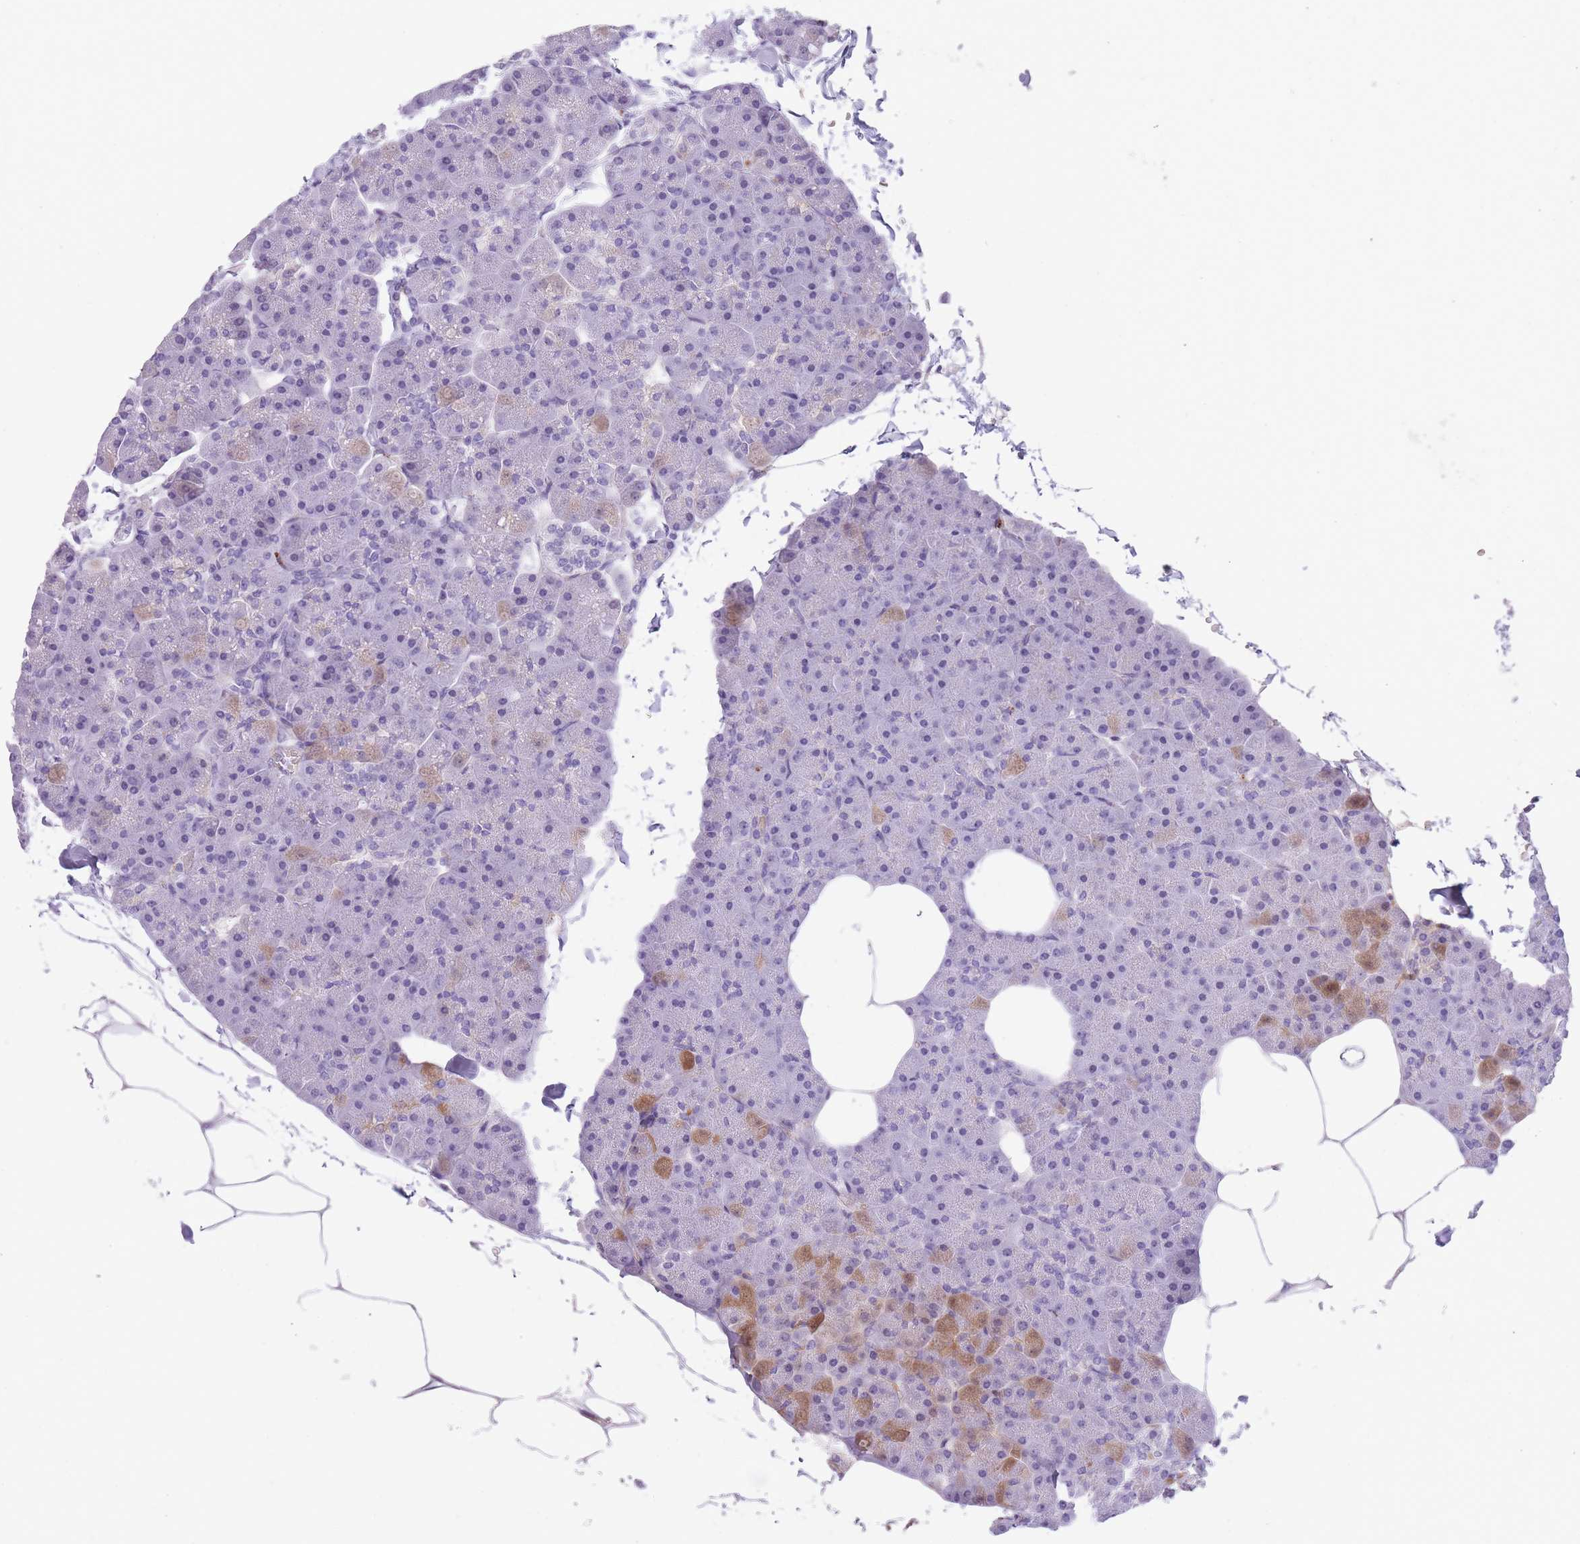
{"staining": {"intensity": "negative", "quantity": "none", "location": "none"}, "tissue": "pancreas", "cell_type": "Exocrine glandular cells", "image_type": "normal", "snomed": [{"axis": "morphology", "description": "Normal tissue, NOS"}, {"axis": "topography", "description": "Pancreas"}], "caption": "High magnification brightfield microscopy of benign pancreas stained with DAB (brown) and counterstained with hematoxylin (blue): exocrine glandular cells show no significant expression. Nuclei are stained in blue.", "gene": "GNAT1", "patient": {"sex": "male", "age": 35}}